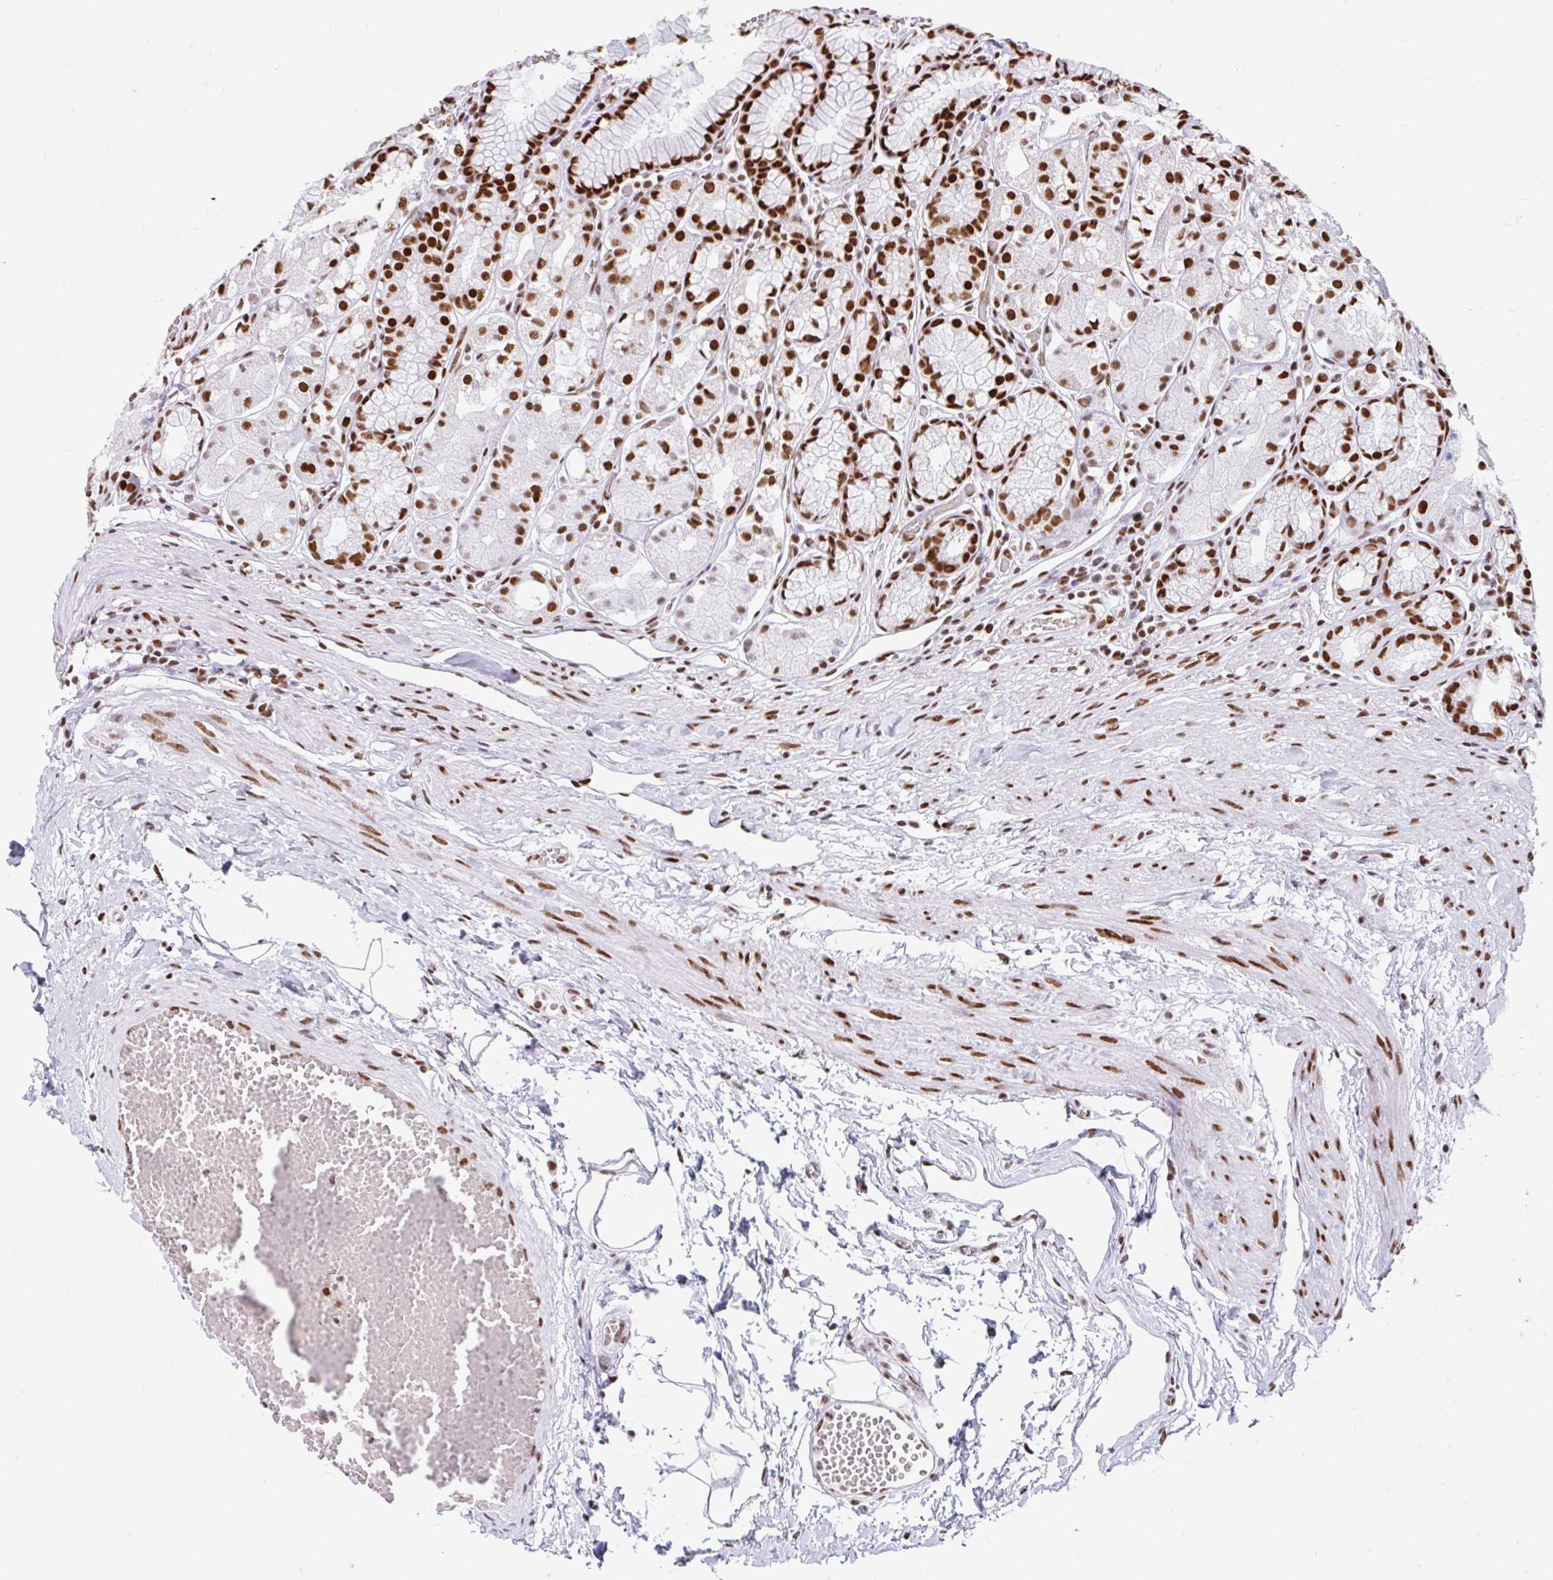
{"staining": {"intensity": "strong", "quantity": ">75%", "location": "nuclear"}, "tissue": "stomach", "cell_type": "Glandular cells", "image_type": "normal", "snomed": [{"axis": "morphology", "description": "Normal tissue, NOS"}, {"axis": "topography", "description": "Smooth muscle"}, {"axis": "topography", "description": "Stomach"}], "caption": "Strong nuclear positivity is appreciated in approximately >75% of glandular cells in normal stomach. (Brightfield microscopy of DAB IHC at high magnification).", "gene": "KHDRBS1", "patient": {"sex": "male", "age": 70}}